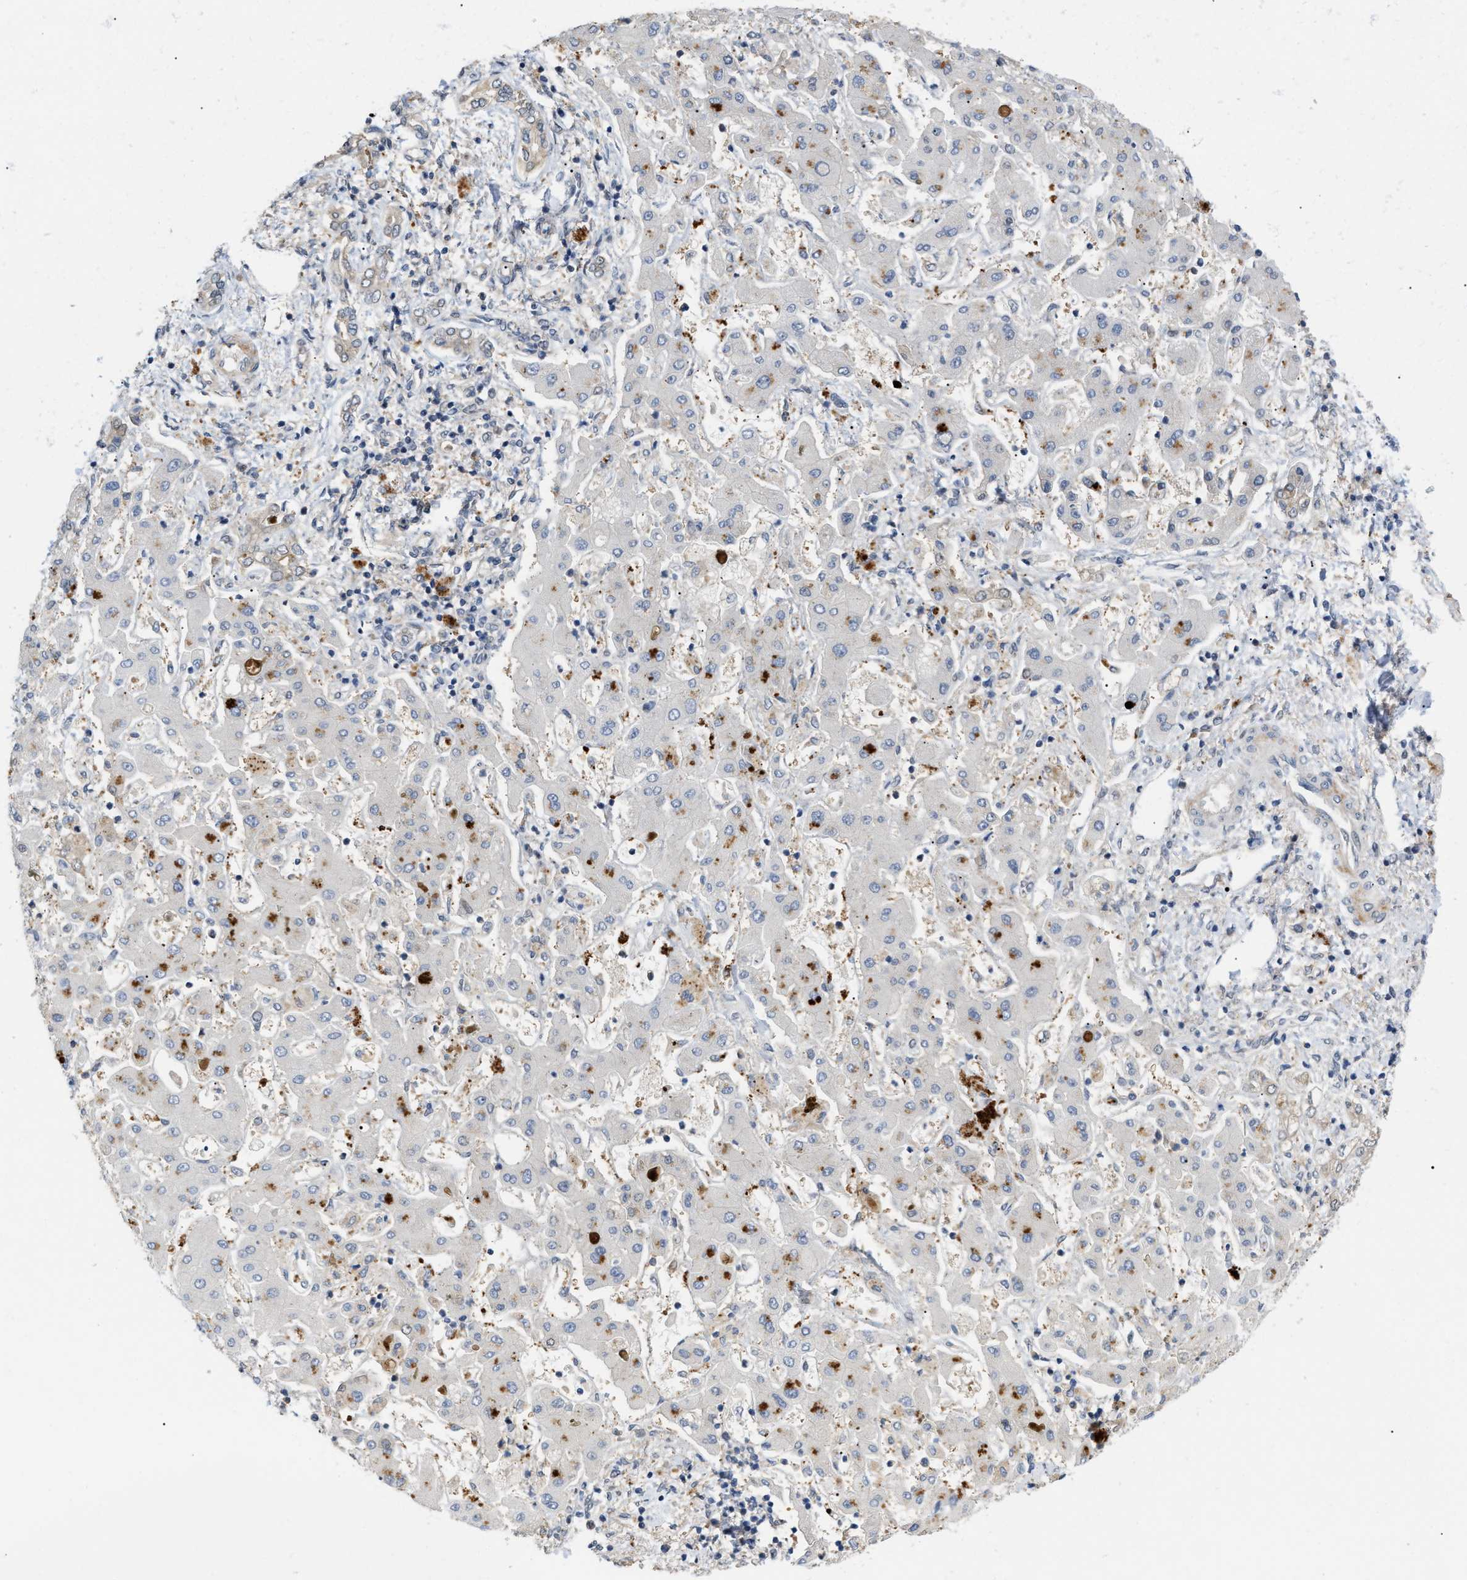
{"staining": {"intensity": "negative", "quantity": "none", "location": "none"}, "tissue": "liver cancer", "cell_type": "Tumor cells", "image_type": "cancer", "snomed": [{"axis": "morphology", "description": "Cholangiocarcinoma"}, {"axis": "topography", "description": "Liver"}], "caption": "Human liver cancer (cholangiocarcinoma) stained for a protein using immunohistochemistry shows no positivity in tumor cells.", "gene": "CSNK1A1", "patient": {"sex": "male", "age": 50}}